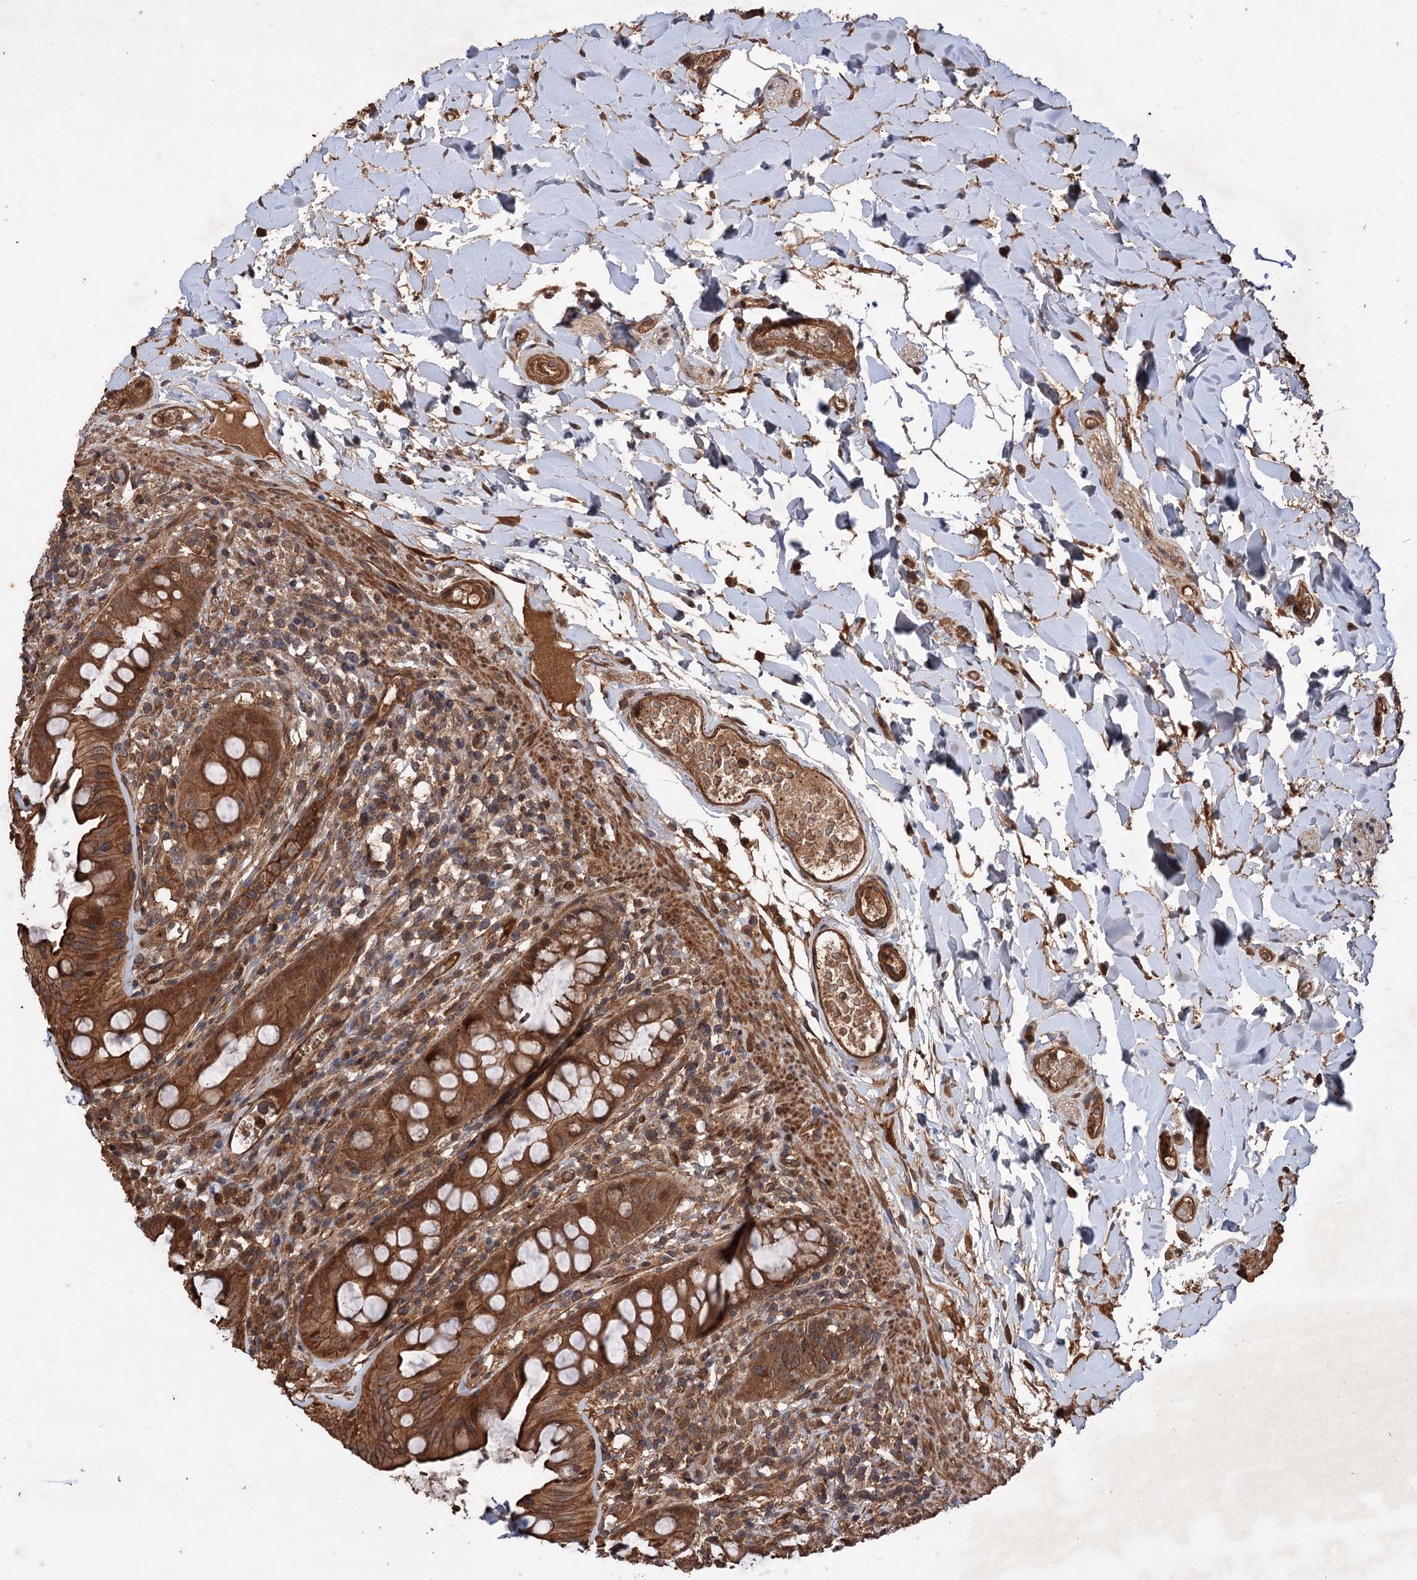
{"staining": {"intensity": "strong", "quantity": ">75%", "location": "cytoplasmic/membranous,nuclear"}, "tissue": "rectum", "cell_type": "Glandular cells", "image_type": "normal", "snomed": [{"axis": "morphology", "description": "Normal tissue, NOS"}, {"axis": "topography", "description": "Rectum"}], "caption": "Benign rectum exhibits strong cytoplasmic/membranous,nuclear expression in approximately >75% of glandular cells.", "gene": "ADK", "patient": {"sex": "female", "age": 57}}